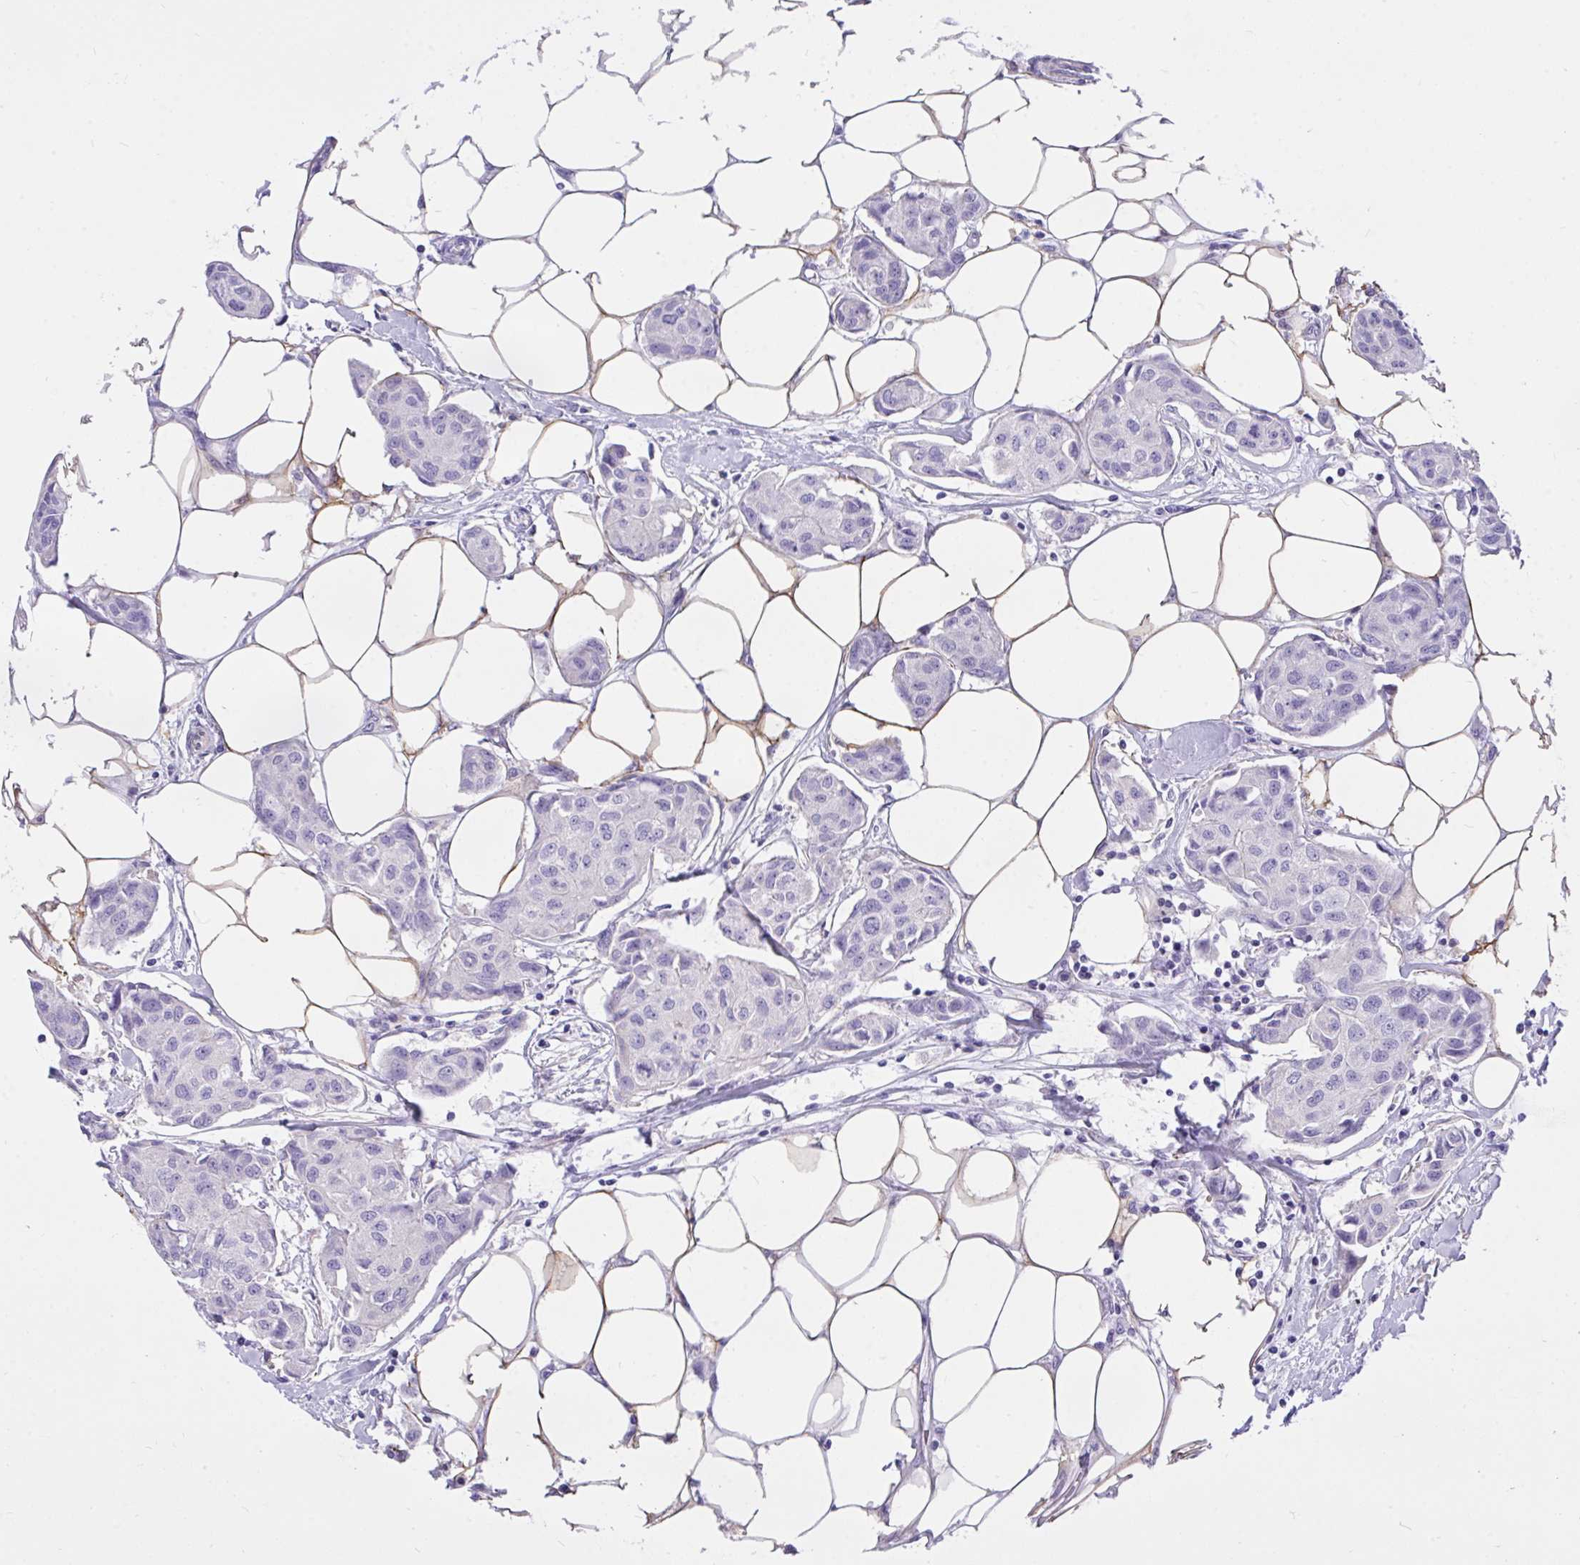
{"staining": {"intensity": "negative", "quantity": "none", "location": "none"}, "tissue": "breast cancer", "cell_type": "Tumor cells", "image_type": "cancer", "snomed": [{"axis": "morphology", "description": "Duct carcinoma"}, {"axis": "topography", "description": "Breast"}, {"axis": "topography", "description": "Lymph node"}], "caption": "A histopathology image of human invasive ductal carcinoma (breast) is negative for staining in tumor cells.", "gene": "TLN2", "patient": {"sex": "female", "age": 80}}